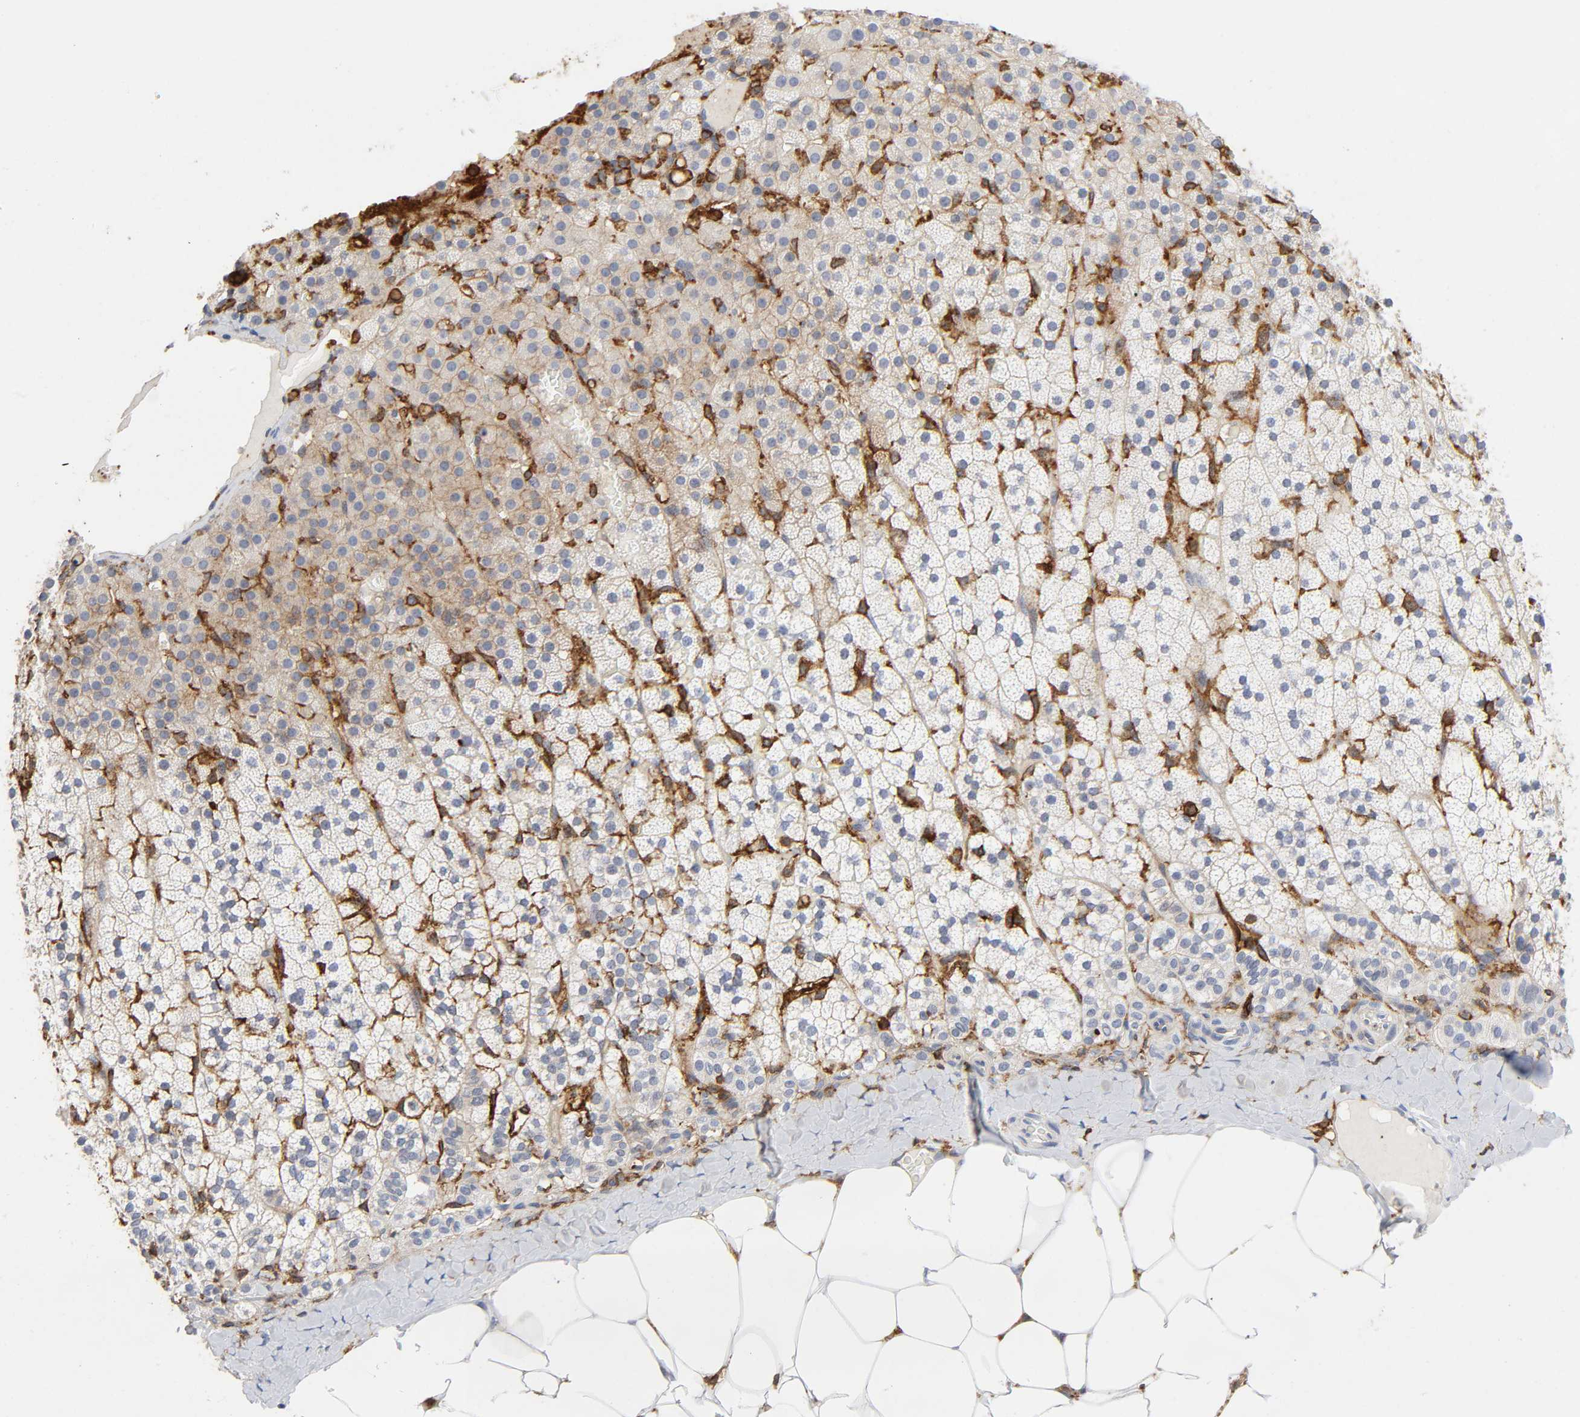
{"staining": {"intensity": "negative", "quantity": "none", "location": "none"}, "tissue": "adrenal gland", "cell_type": "Glandular cells", "image_type": "normal", "snomed": [{"axis": "morphology", "description": "Normal tissue, NOS"}, {"axis": "topography", "description": "Adrenal gland"}], "caption": "The immunohistochemistry photomicrograph has no significant staining in glandular cells of adrenal gland.", "gene": "LYN", "patient": {"sex": "male", "age": 35}}